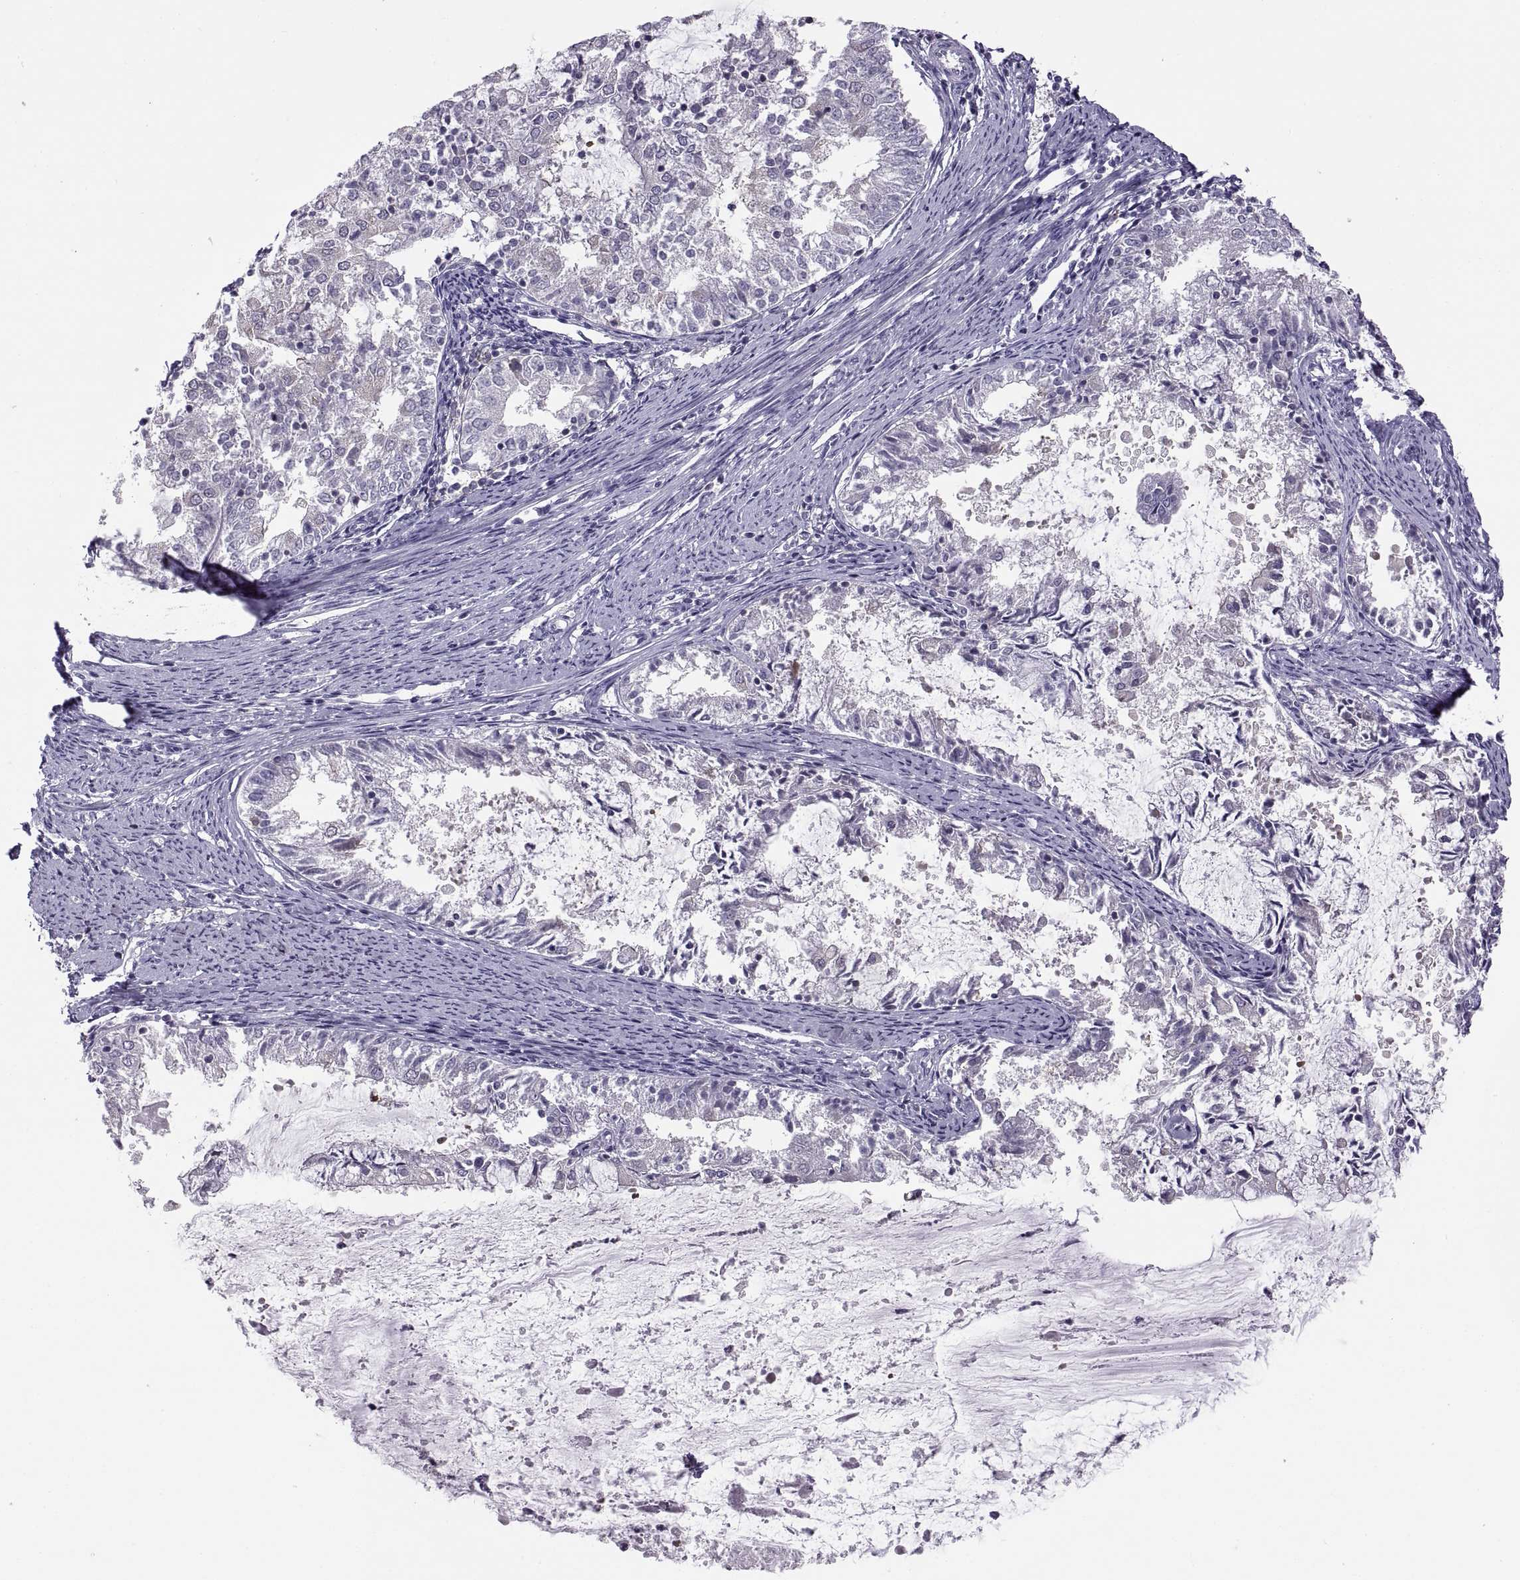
{"staining": {"intensity": "negative", "quantity": "none", "location": "none"}, "tissue": "endometrial cancer", "cell_type": "Tumor cells", "image_type": "cancer", "snomed": [{"axis": "morphology", "description": "Adenocarcinoma, NOS"}, {"axis": "topography", "description": "Endometrium"}], "caption": "Immunohistochemistry of endometrial cancer (adenocarcinoma) displays no positivity in tumor cells. (Stains: DAB IHC with hematoxylin counter stain, Microscopy: brightfield microscopy at high magnification).", "gene": "TTC21A", "patient": {"sex": "female", "age": 57}}